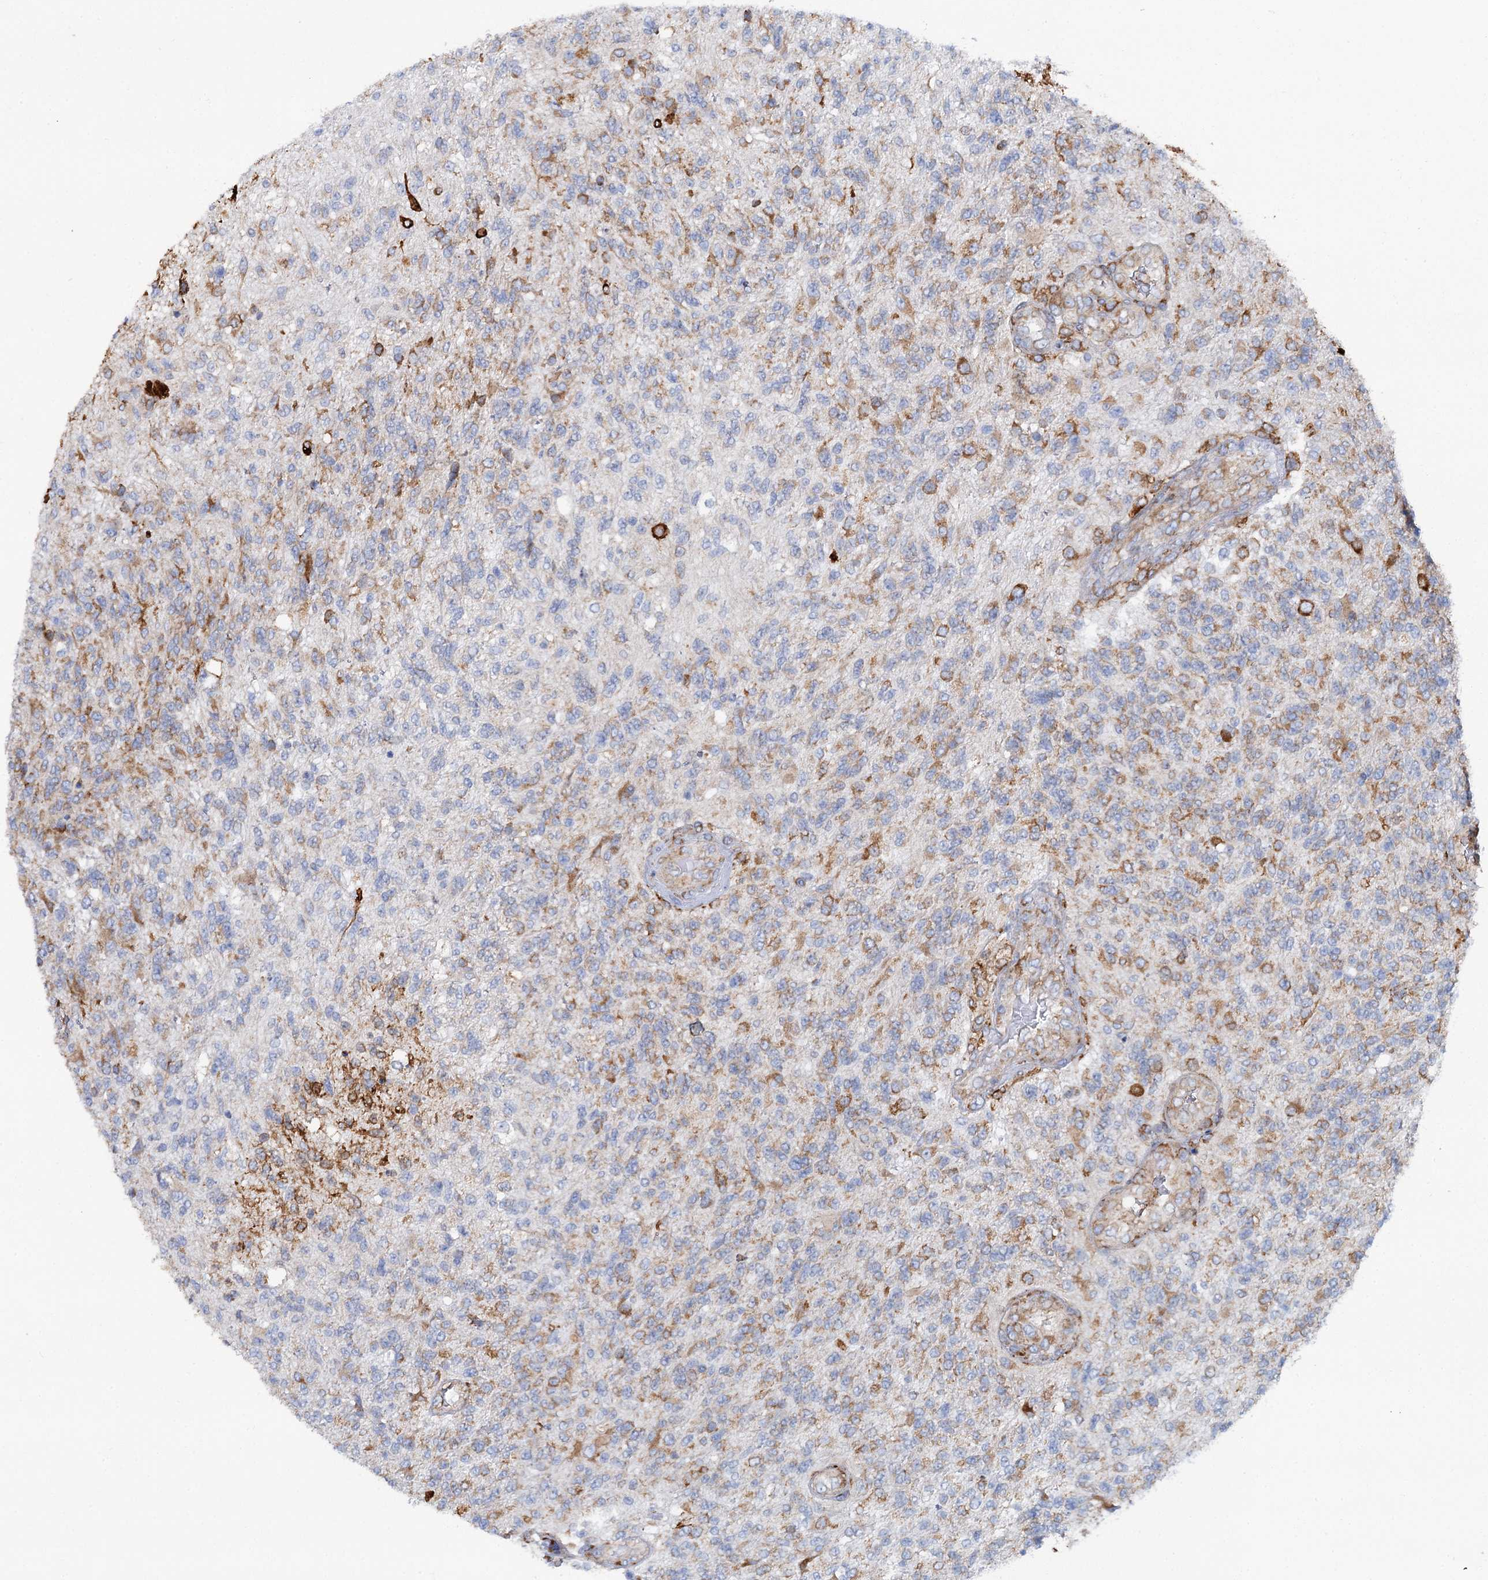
{"staining": {"intensity": "moderate", "quantity": "<25%", "location": "cytoplasmic/membranous"}, "tissue": "glioma", "cell_type": "Tumor cells", "image_type": "cancer", "snomed": [{"axis": "morphology", "description": "Glioma, malignant, High grade"}, {"axis": "topography", "description": "Brain"}], "caption": "High-grade glioma (malignant) tissue exhibits moderate cytoplasmic/membranous staining in about <25% of tumor cells, visualized by immunohistochemistry.", "gene": "SHE", "patient": {"sex": "male", "age": 56}}